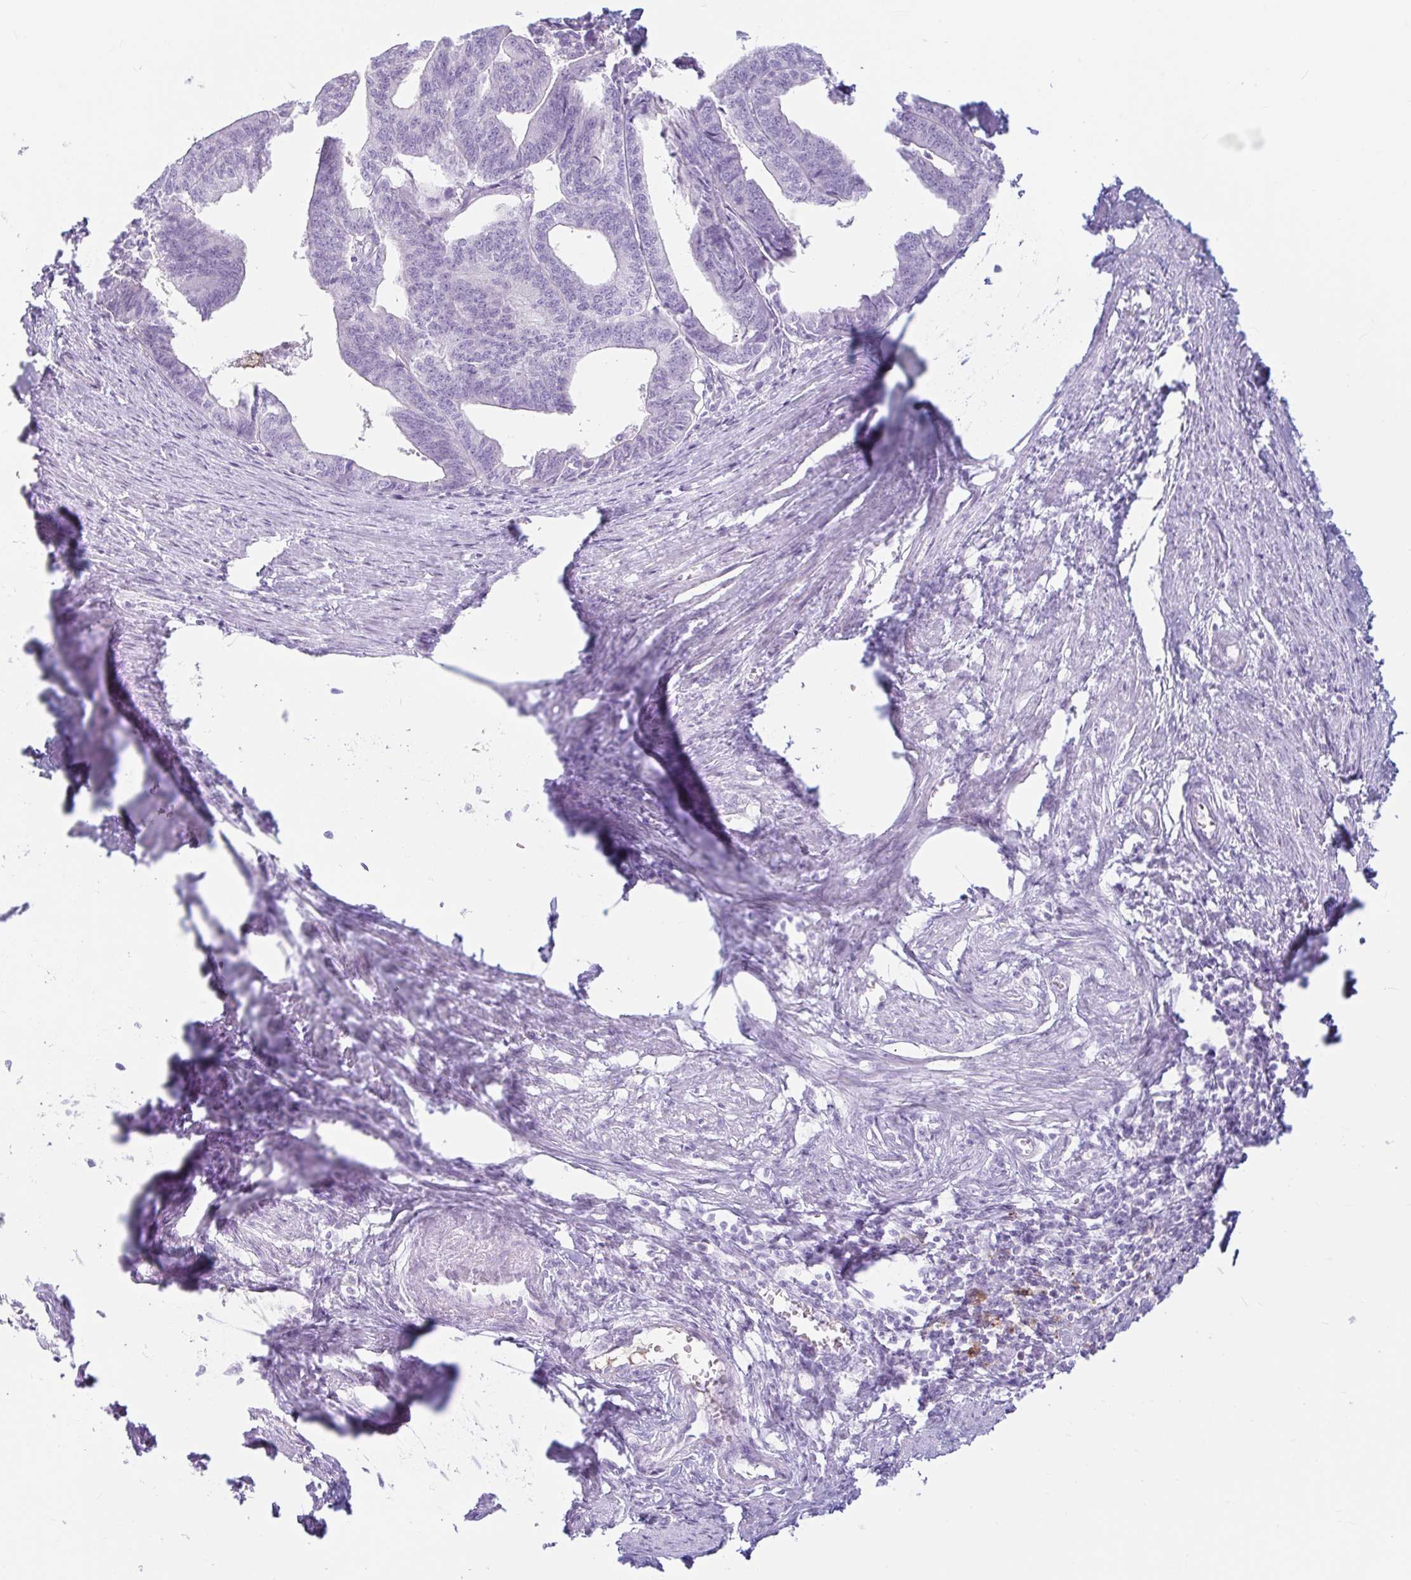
{"staining": {"intensity": "negative", "quantity": "none", "location": "none"}, "tissue": "endometrial cancer", "cell_type": "Tumor cells", "image_type": "cancer", "snomed": [{"axis": "morphology", "description": "Adenocarcinoma, NOS"}, {"axis": "topography", "description": "Endometrium"}], "caption": "Adenocarcinoma (endometrial) was stained to show a protein in brown. There is no significant positivity in tumor cells.", "gene": "ERICH6", "patient": {"sex": "female", "age": 65}}